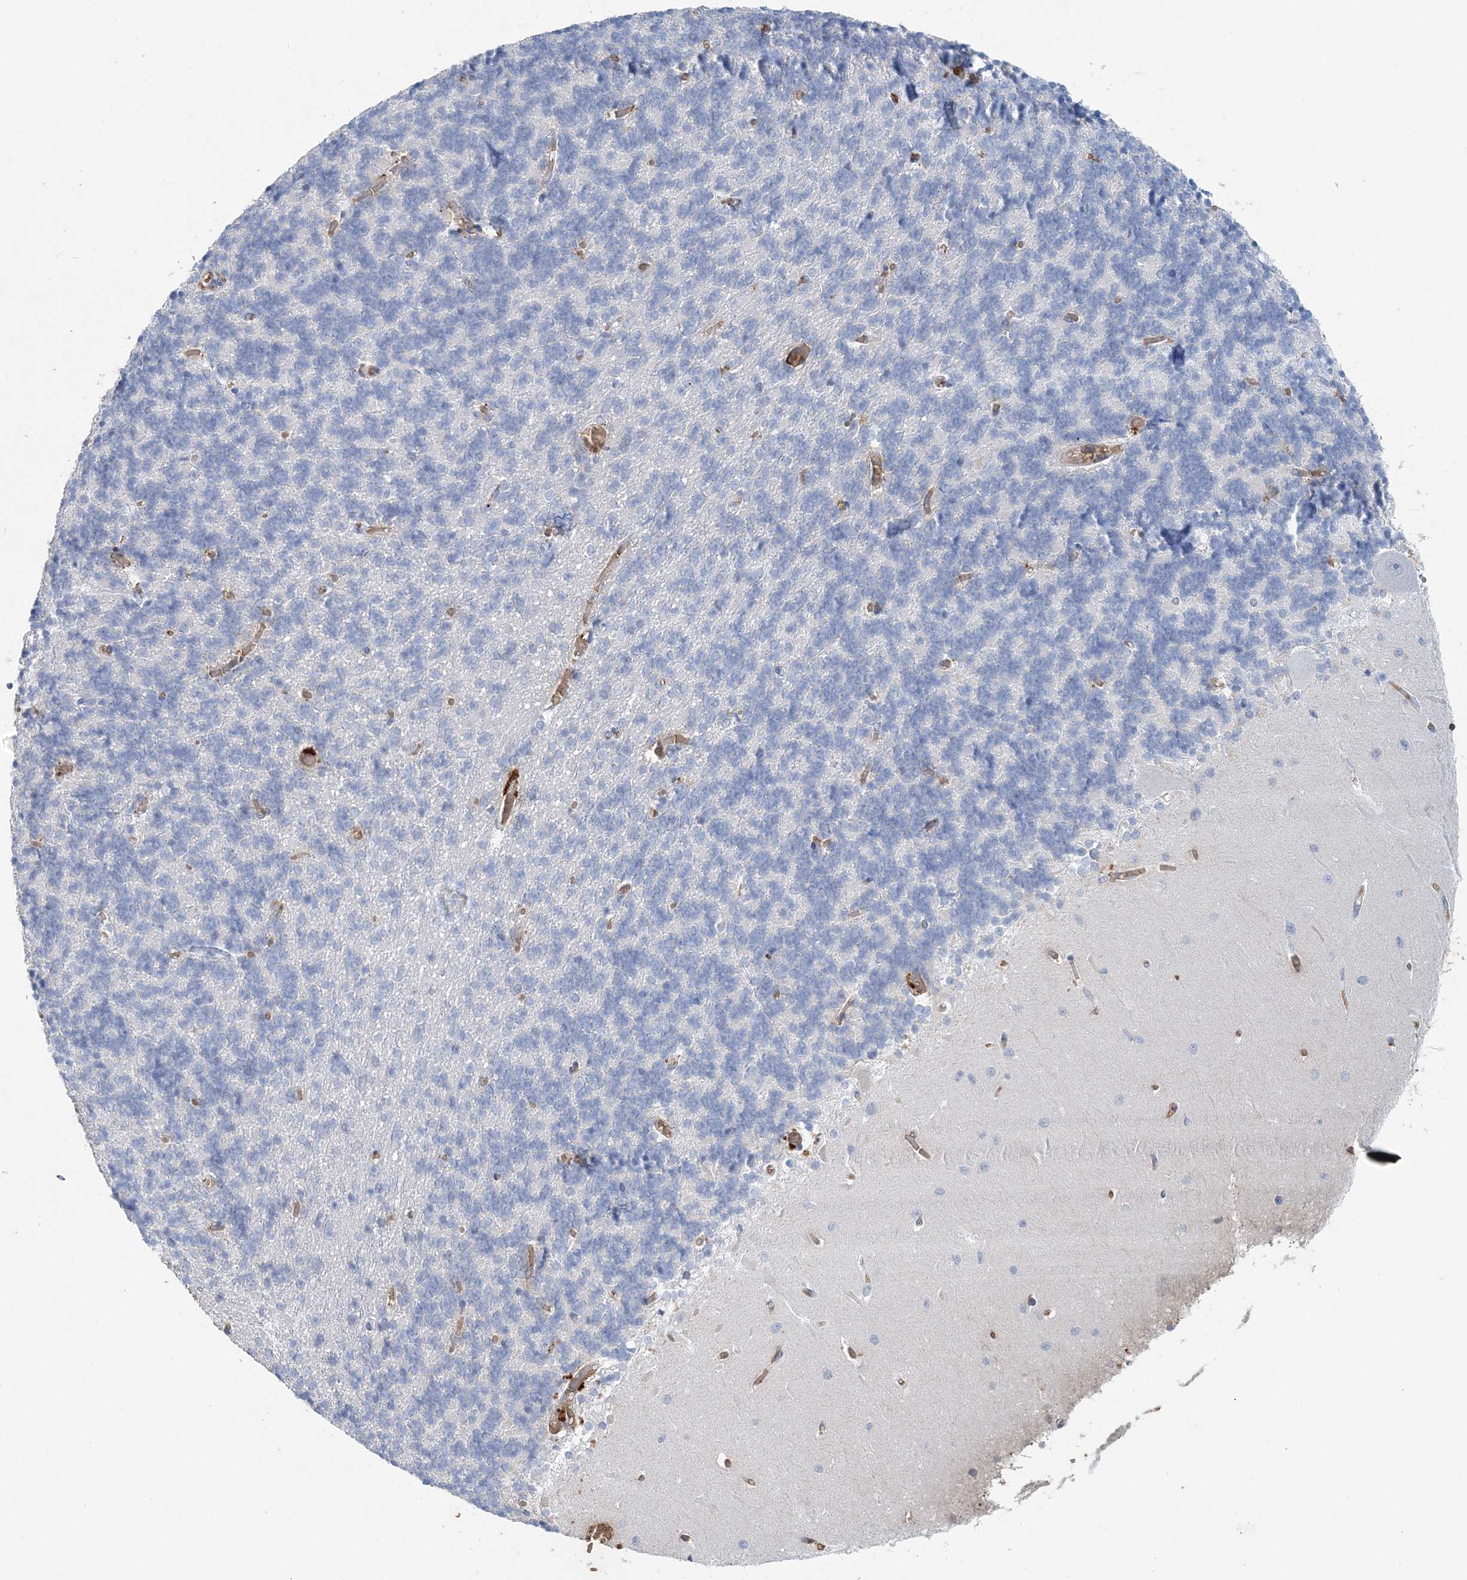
{"staining": {"intensity": "negative", "quantity": "none", "location": "none"}, "tissue": "cerebellum", "cell_type": "Cells in granular layer", "image_type": "normal", "snomed": [{"axis": "morphology", "description": "Normal tissue, NOS"}, {"axis": "topography", "description": "Cerebellum"}], "caption": "High power microscopy photomicrograph of an IHC micrograph of unremarkable cerebellum, revealing no significant expression in cells in granular layer. (Stains: DAB immunohistochemistry with hematoxylin counter stain, Microscopy: brightfield microscopy at high magnification).", "gene": "HBD", "patient": {"sex": "male", "age": 37}}